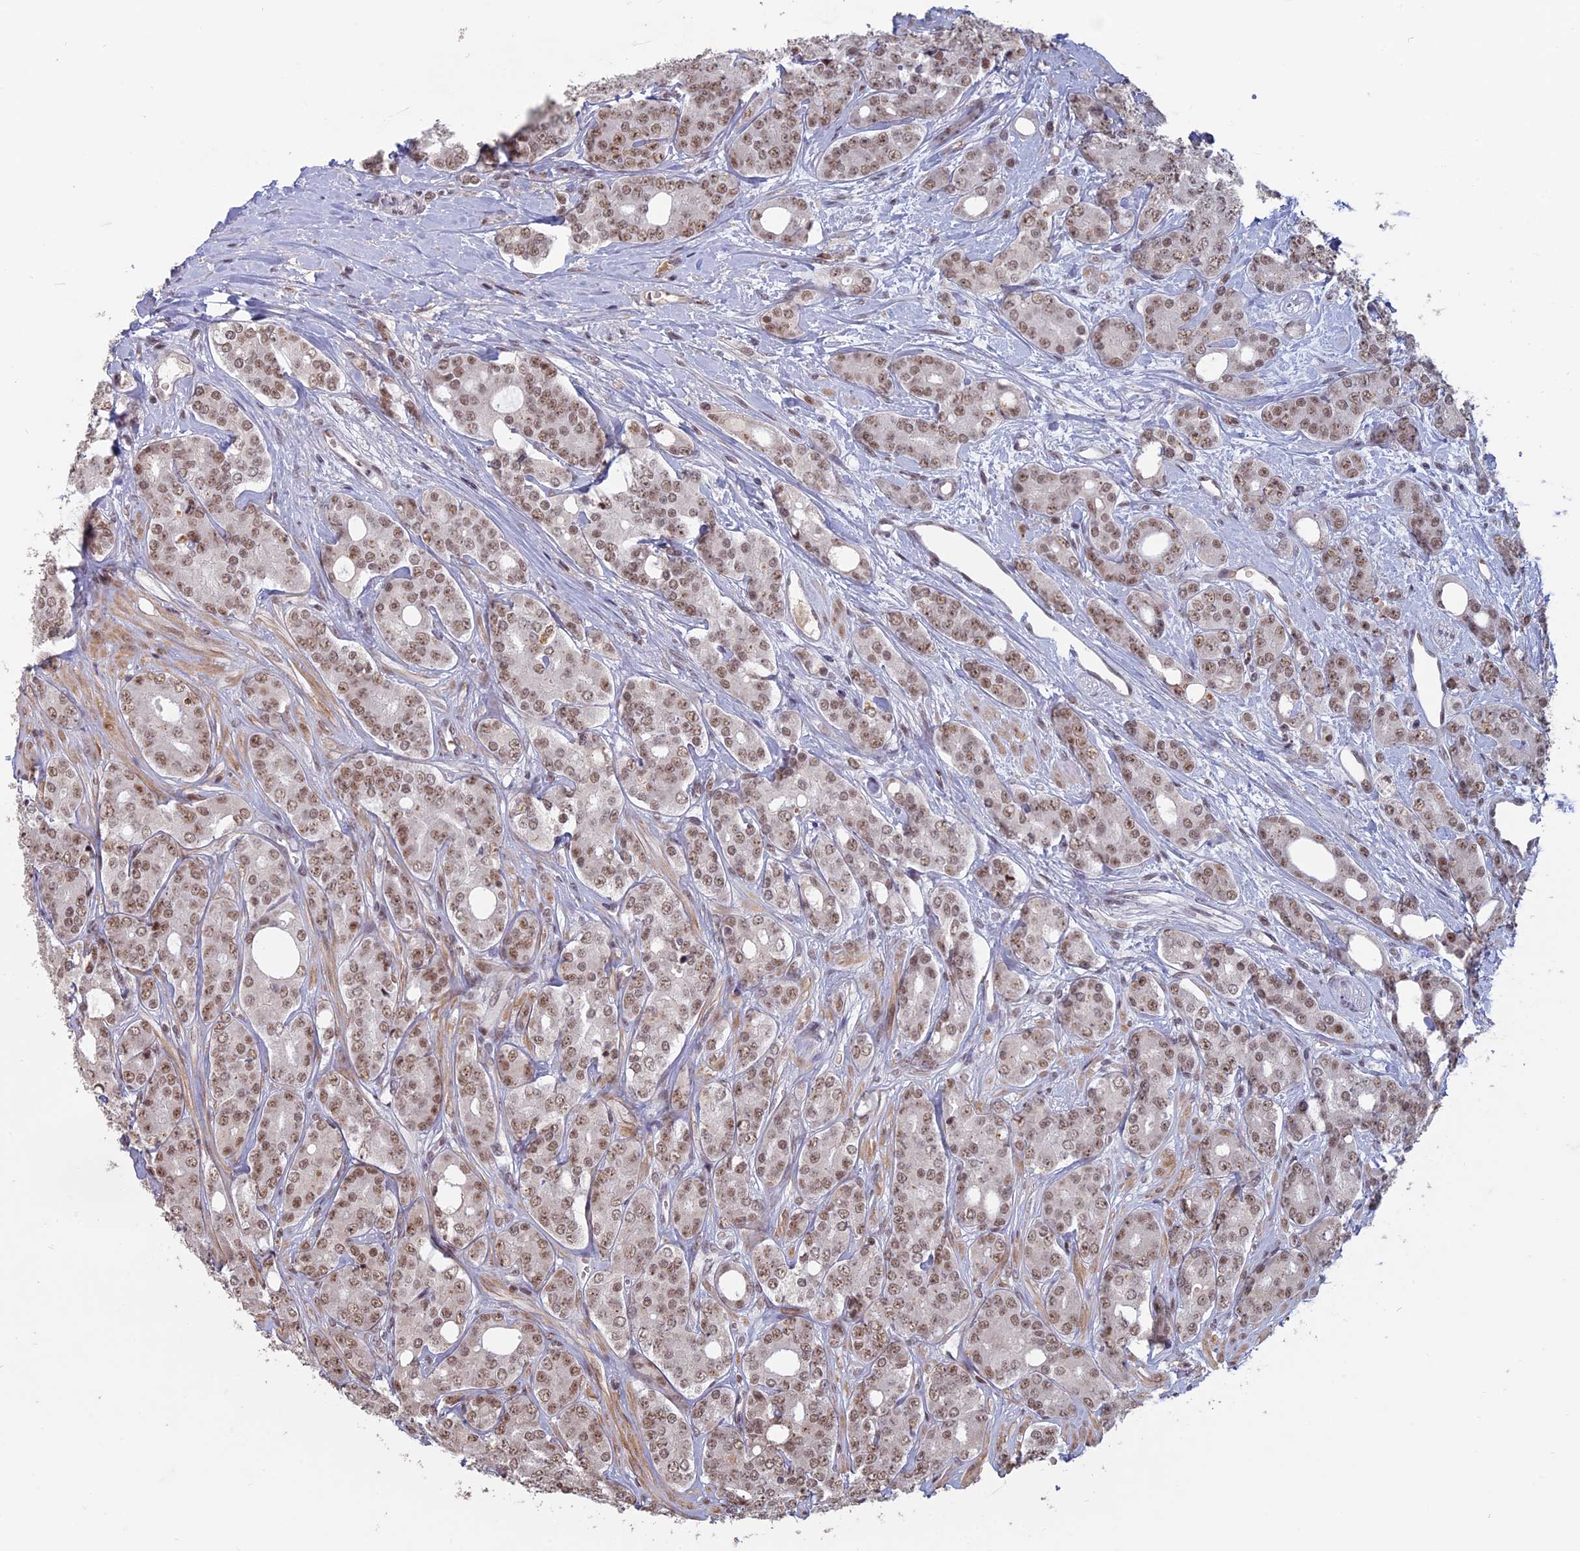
{"staining": {"intensity": "moderate", "quantity": ">75%", "location": "nuclear"}, "tissue": "prostate cancer", "cell_type": "Tumor cells", "image_type": "cancer", "snomed": [{"axis": "morphology", "description": "Adenocarcinoma, High grade"}, {"axis": "topography", "description": "Prostate"}], "caption": "The photomicrograph exhibits staining of prostate adenocarcinoma (high-grade), revealing moderate nuclear protein expression (brown color) within tumor cells.", "gene": "MFAP1", "patient": {"sex": "male", "age": 62}}